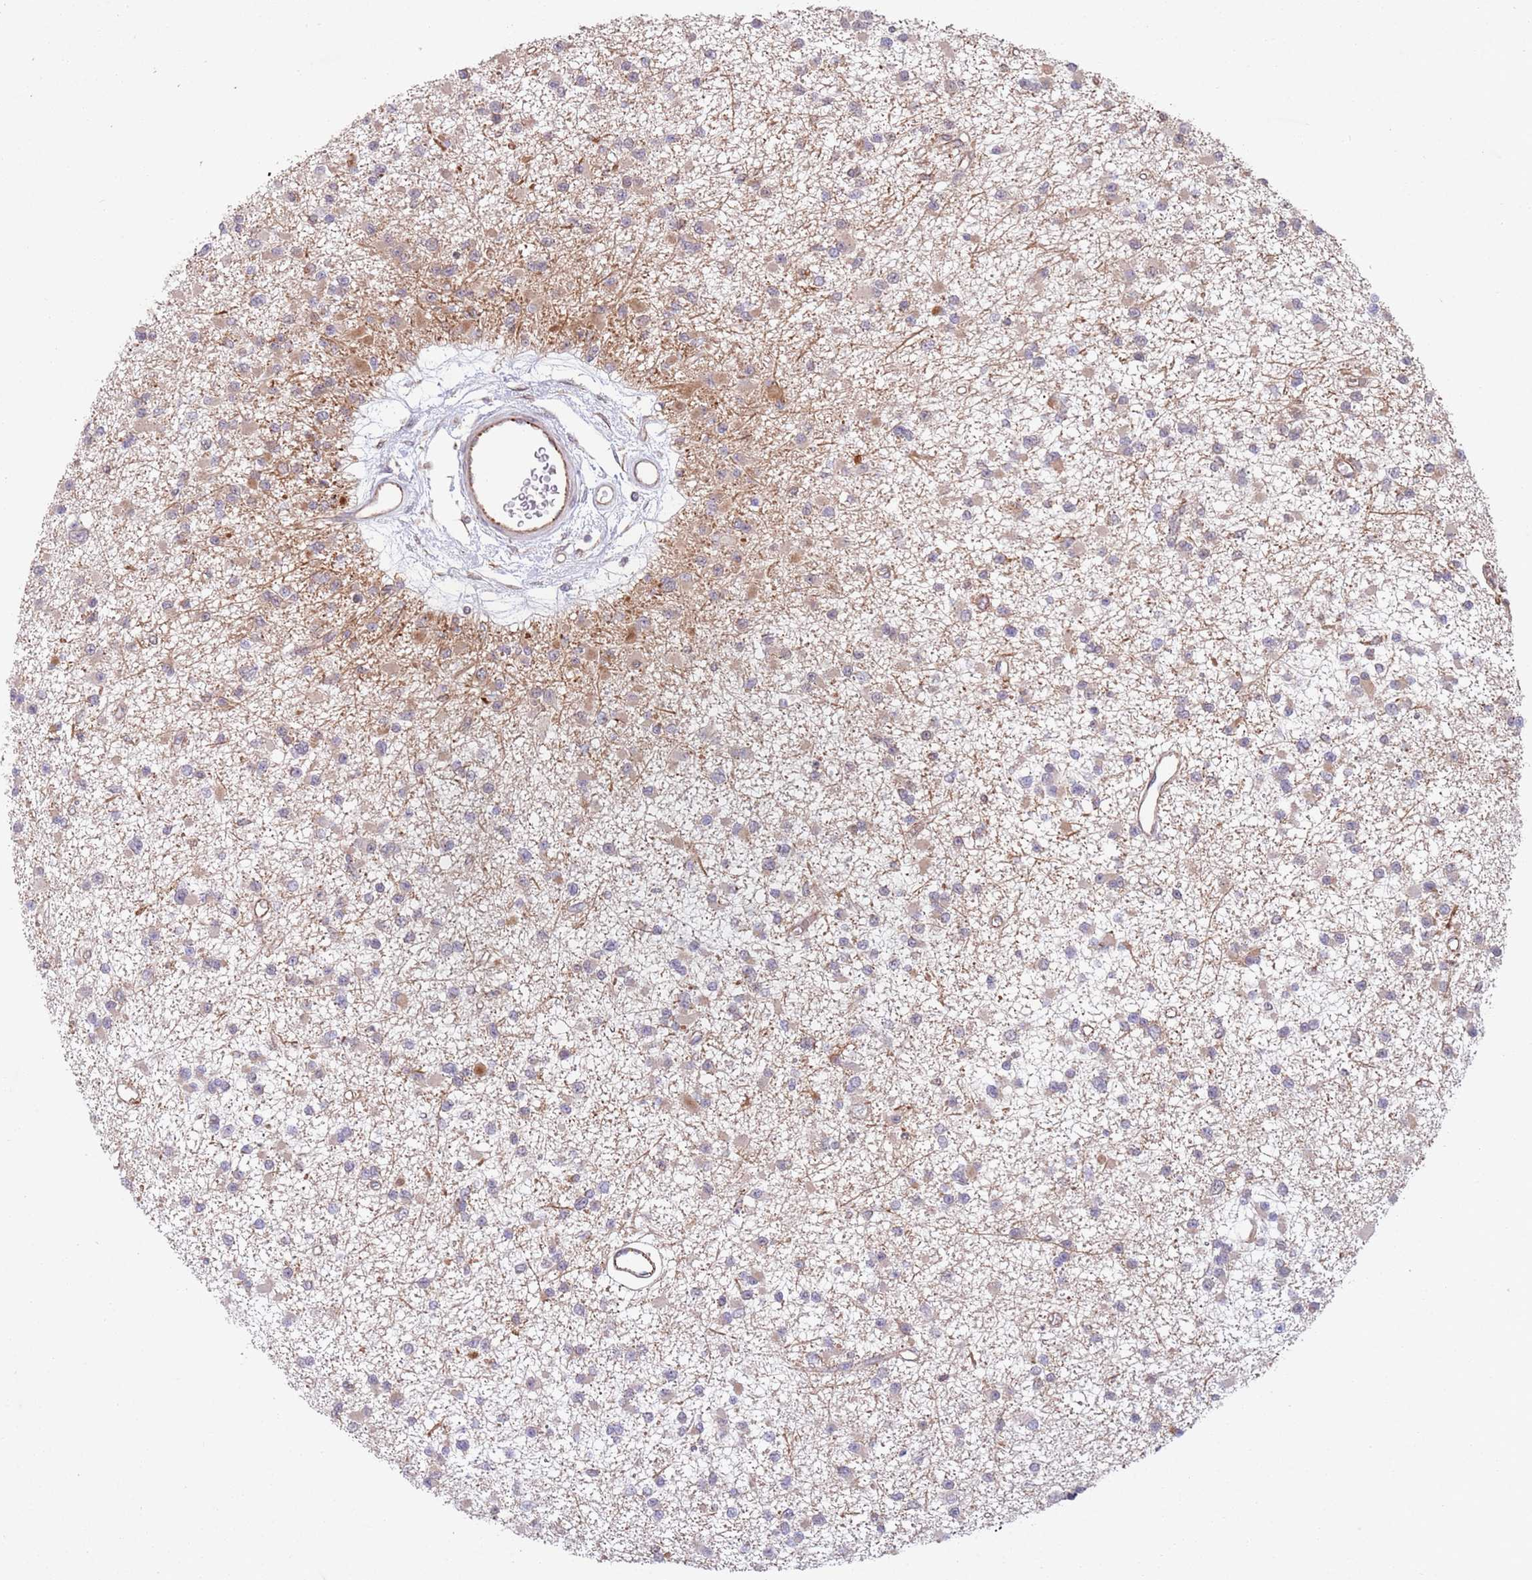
{"staining": {"intensity": "weak", "quantity": "<25%", "location": "cytoplasmic/membranous"}, "tissue": "glioma", "cell_type": "Tumor cells", "image_type": "cancer", "snomed": [{"axis": "morphology", "description": "Glioma, malignant, Low grade"}, {"axis": "topography", "description": "Brain"}], "caption": "IHC micrograph of neoplastic tissue: human glioma stained with DAB shows no significant protein positivity in tumor cells.", "gene": "CHD9", "patient": {"sex": "female", "age": 22}}